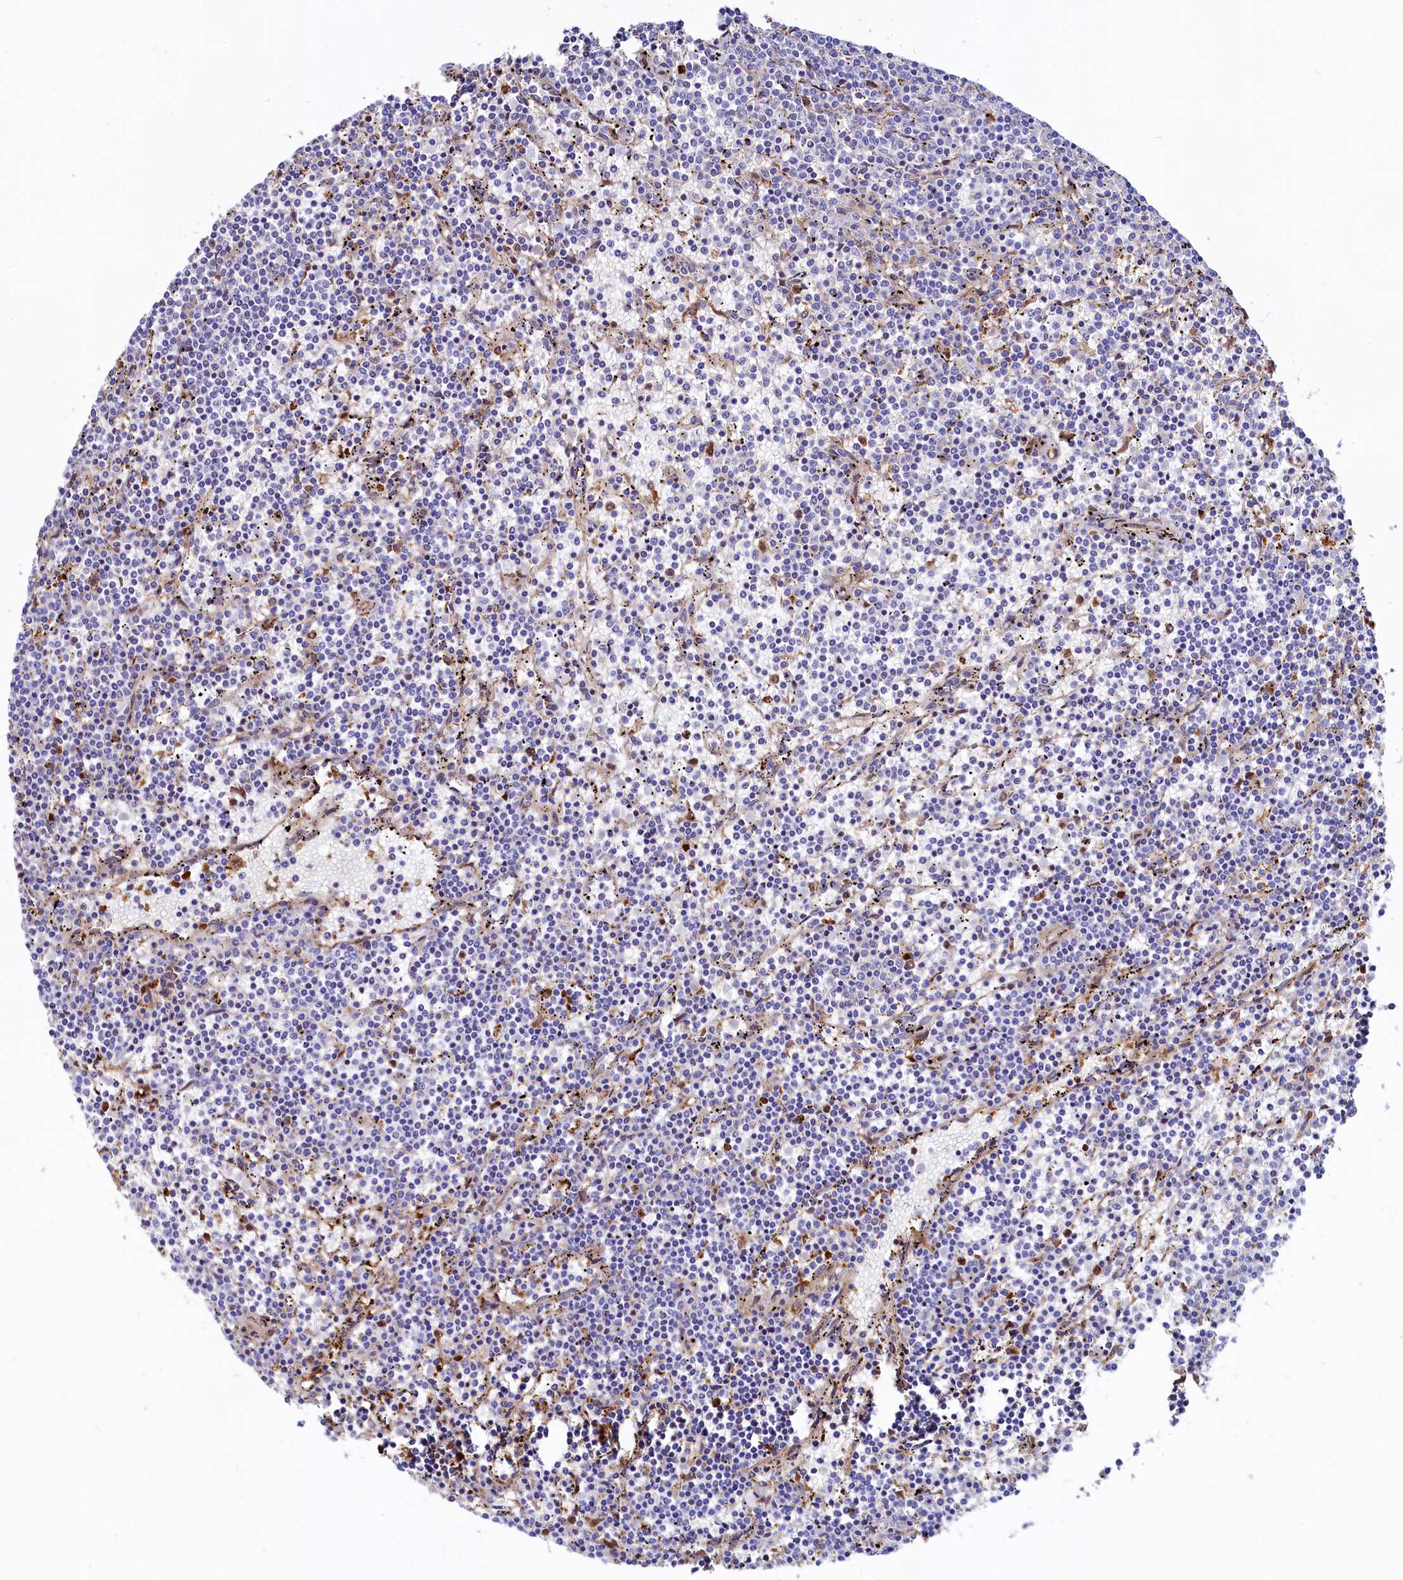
{"staining": {"intensity": "negative", "quantity": "none", "location": "none"}, "tissue": "lymphoma", "cell_type": "Tumor cells", "image_type": "cancer", "snomed": [{"axis": "morphology", "description": "Malignant lymphoma, non-Hodgkin's type, Low grade"}, {"axis": "topography", "description": "Spleen"}], "caption": "A high-resolution photomicrograph shows IHC staining of lymphoma, which demonstrates no significant staining in tumor cells.", "gene": "ASTE1", "patient": {"sex": "female", "age": 50}}